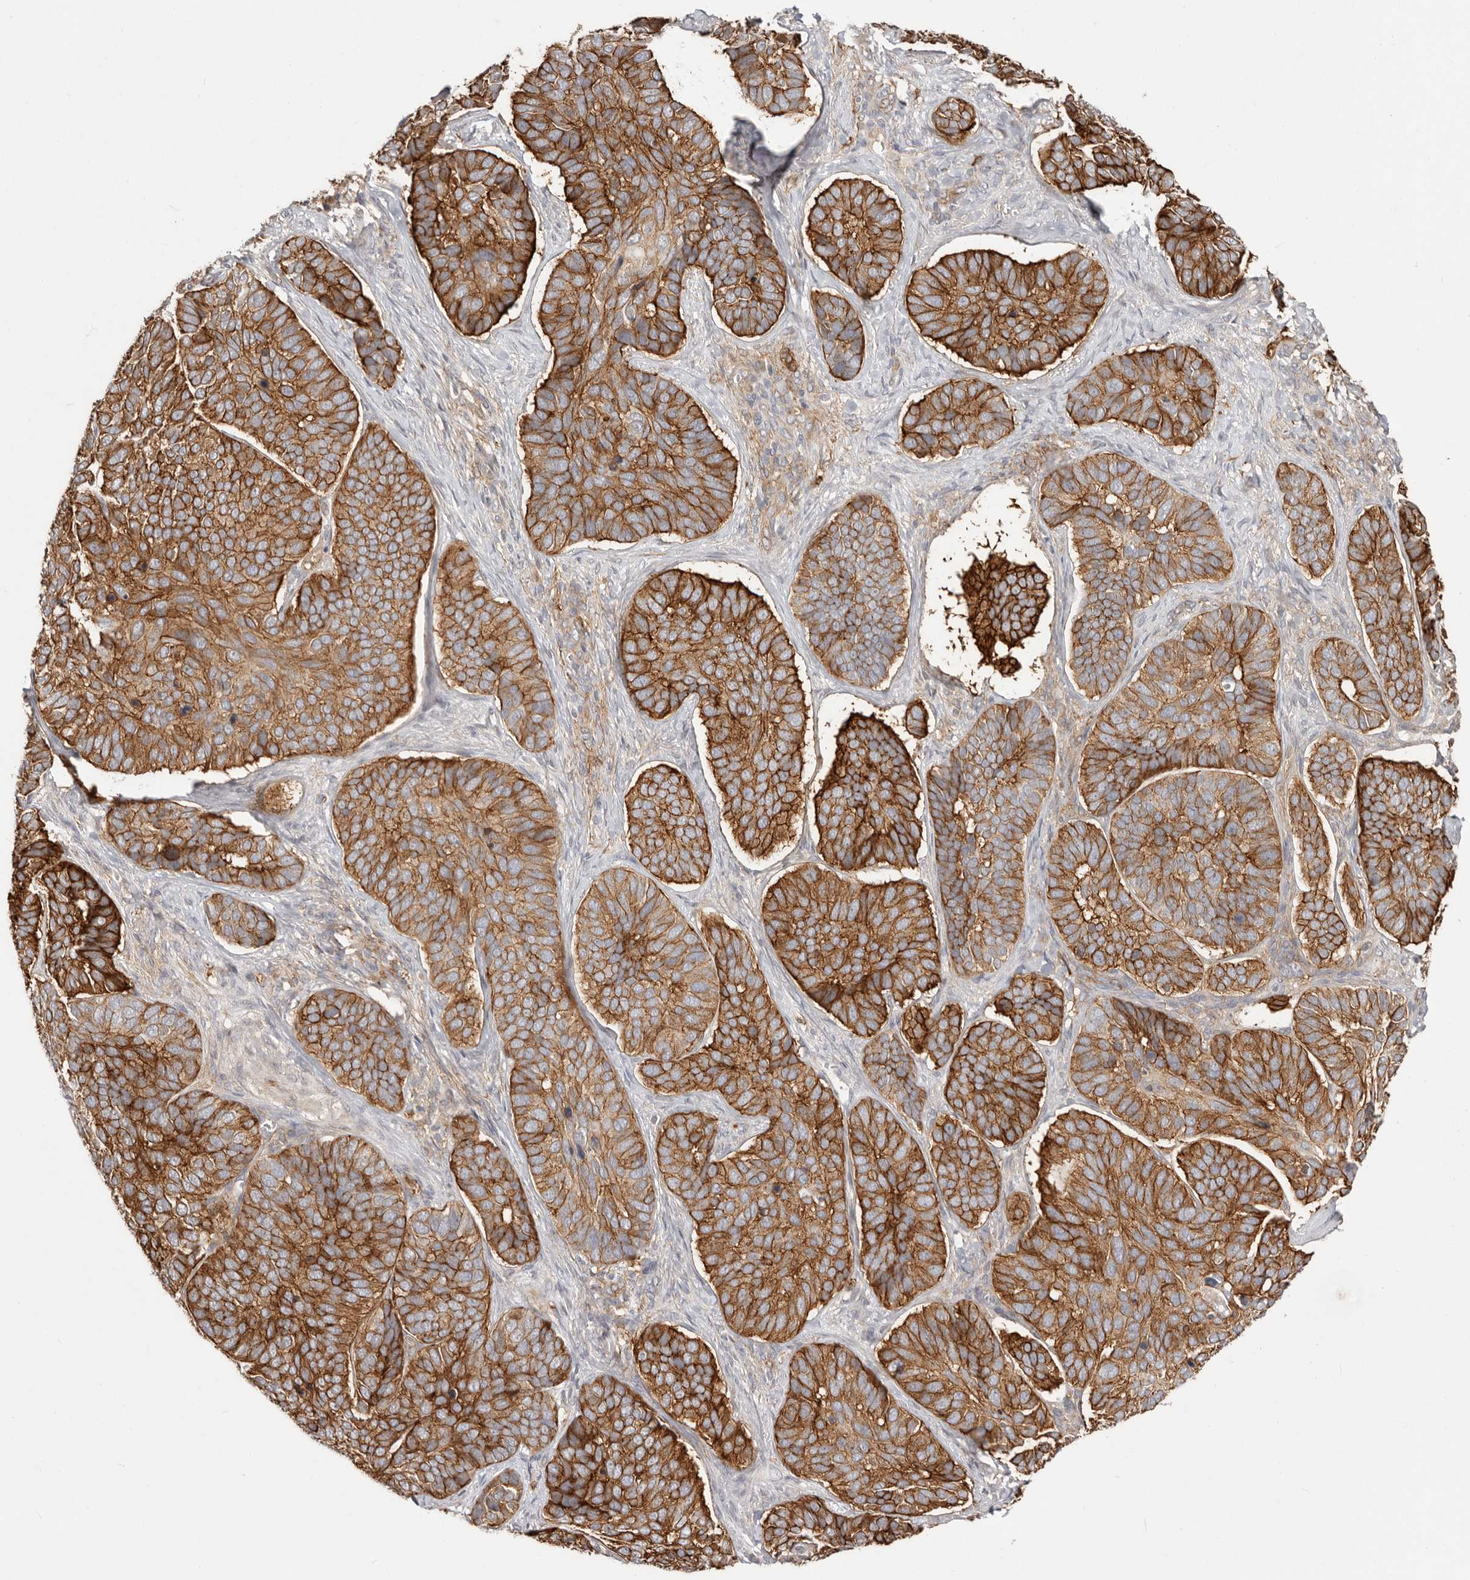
{"staining": {"intensity": "moderate", "quantity": ">75%", "location": "cytoplasmic/membranous"}, "tissue": "skin cancer", "cell_type": "Tumor cells", "image_type": "cancer", "snomed": [{"axis": "morphology", "description": "Basal cell carcinoma"}, {"axis": "topography", "description": "Skin"}], "caption": "Immunohistochemical staining of basal cell carcinoma (skin) demonstrates medium levels of moderate cytoplasmic/membranous protein positivity in approximately >75% of tumor cells.", "gene": "SZT2", "patient": {"sex": "male", "age": 62}}